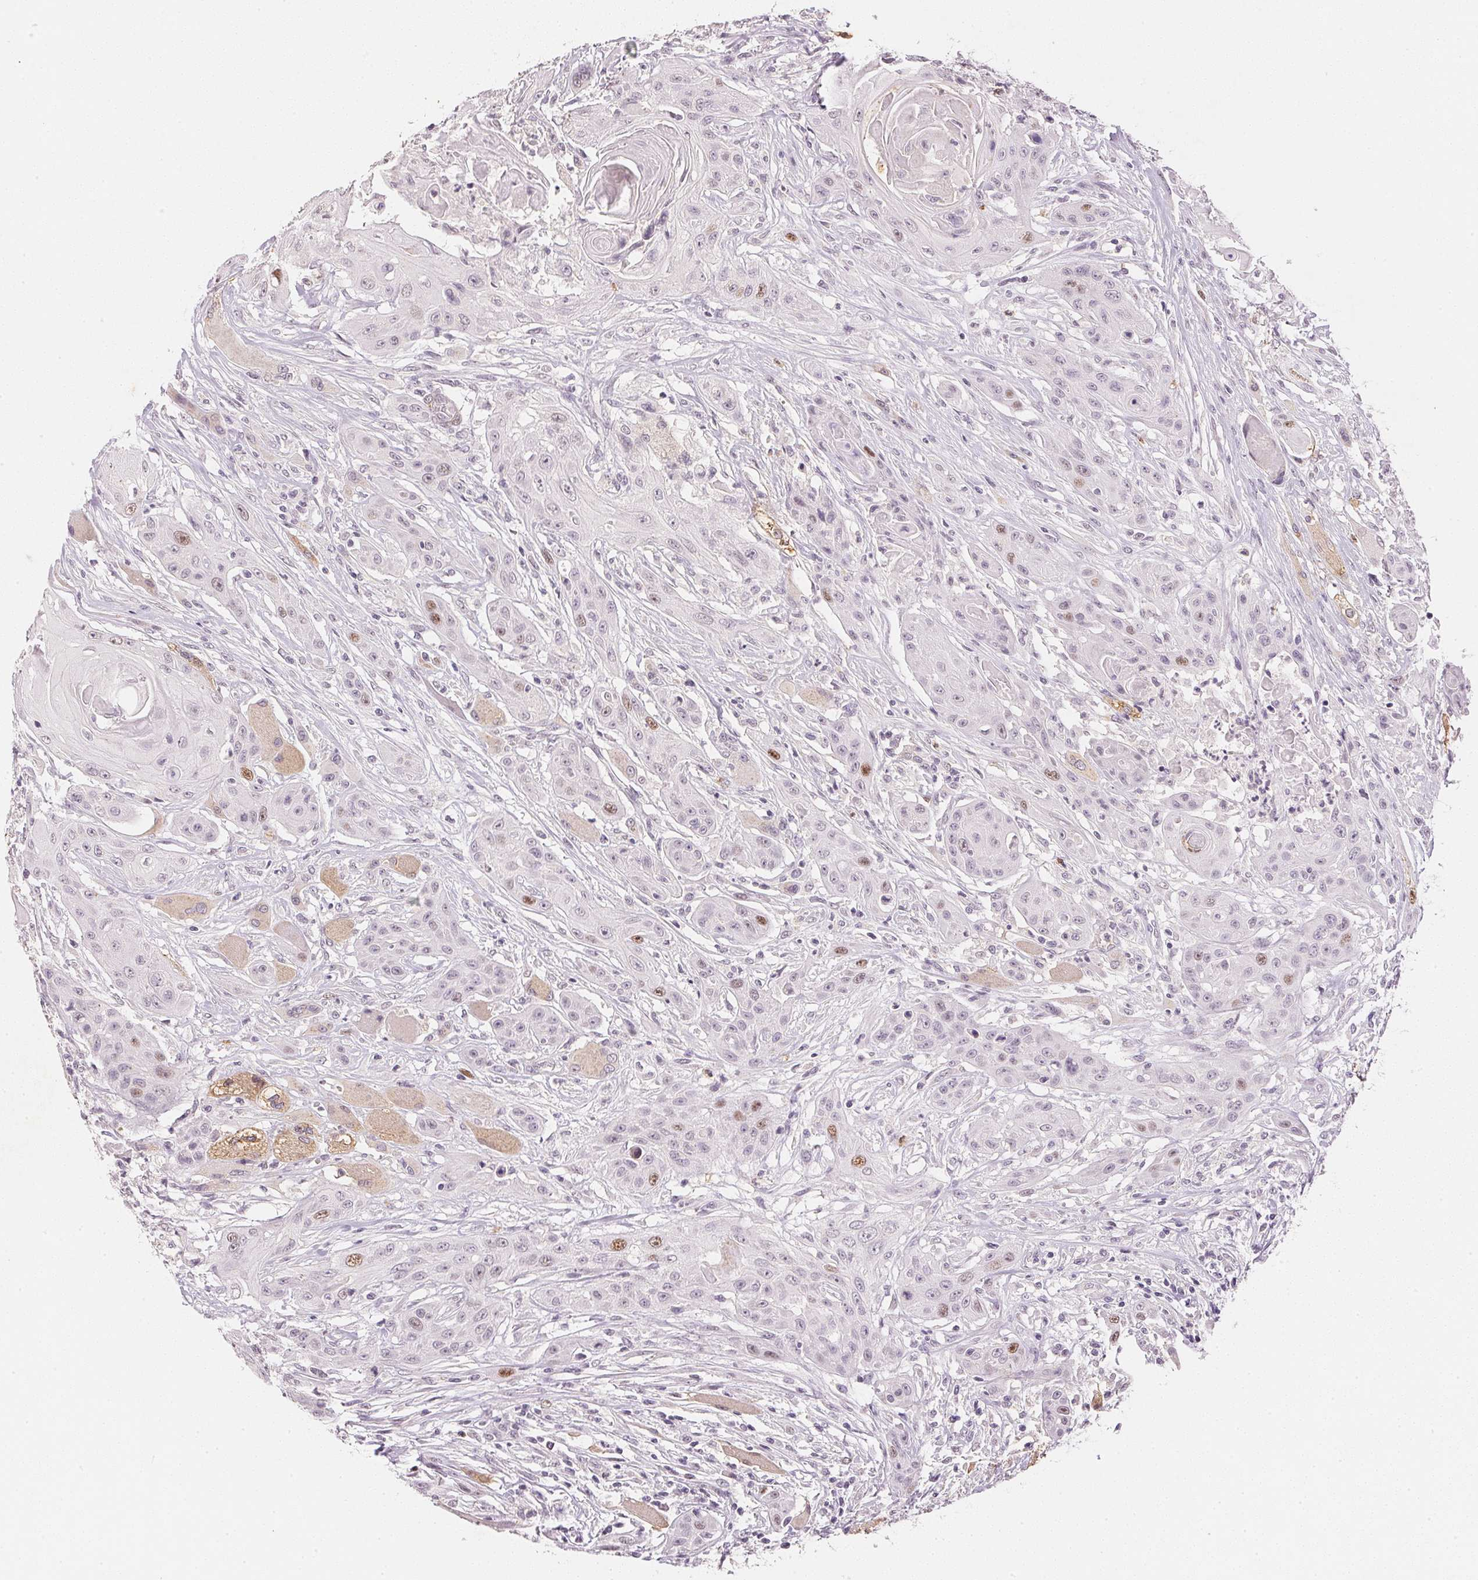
{"staining": {"intensity": "weak", "quantity": "25%-75%", "location": "nuclear"}, "tissue": "head and neck cancer", "cell_type": "Tumor cells", "image_type": "cancer", "snomed": [{"axis": "morphology", "description": "Squamous cell carcinoma, NOS"}, {"axis": "topography", "description": "Oral tissue"}, {"axis": "topography", "description": "Head-Neck"}, {"axis": "topography", "description": "Neck, NOS"}], "caption": "Head and neck cancer was stained to show a protein in brown. There is low levels of weak nuclear staining in about 25%-75% of tumor cells.", "gene": "SMTN", "patient": {"sex": "female", "age": 55}}